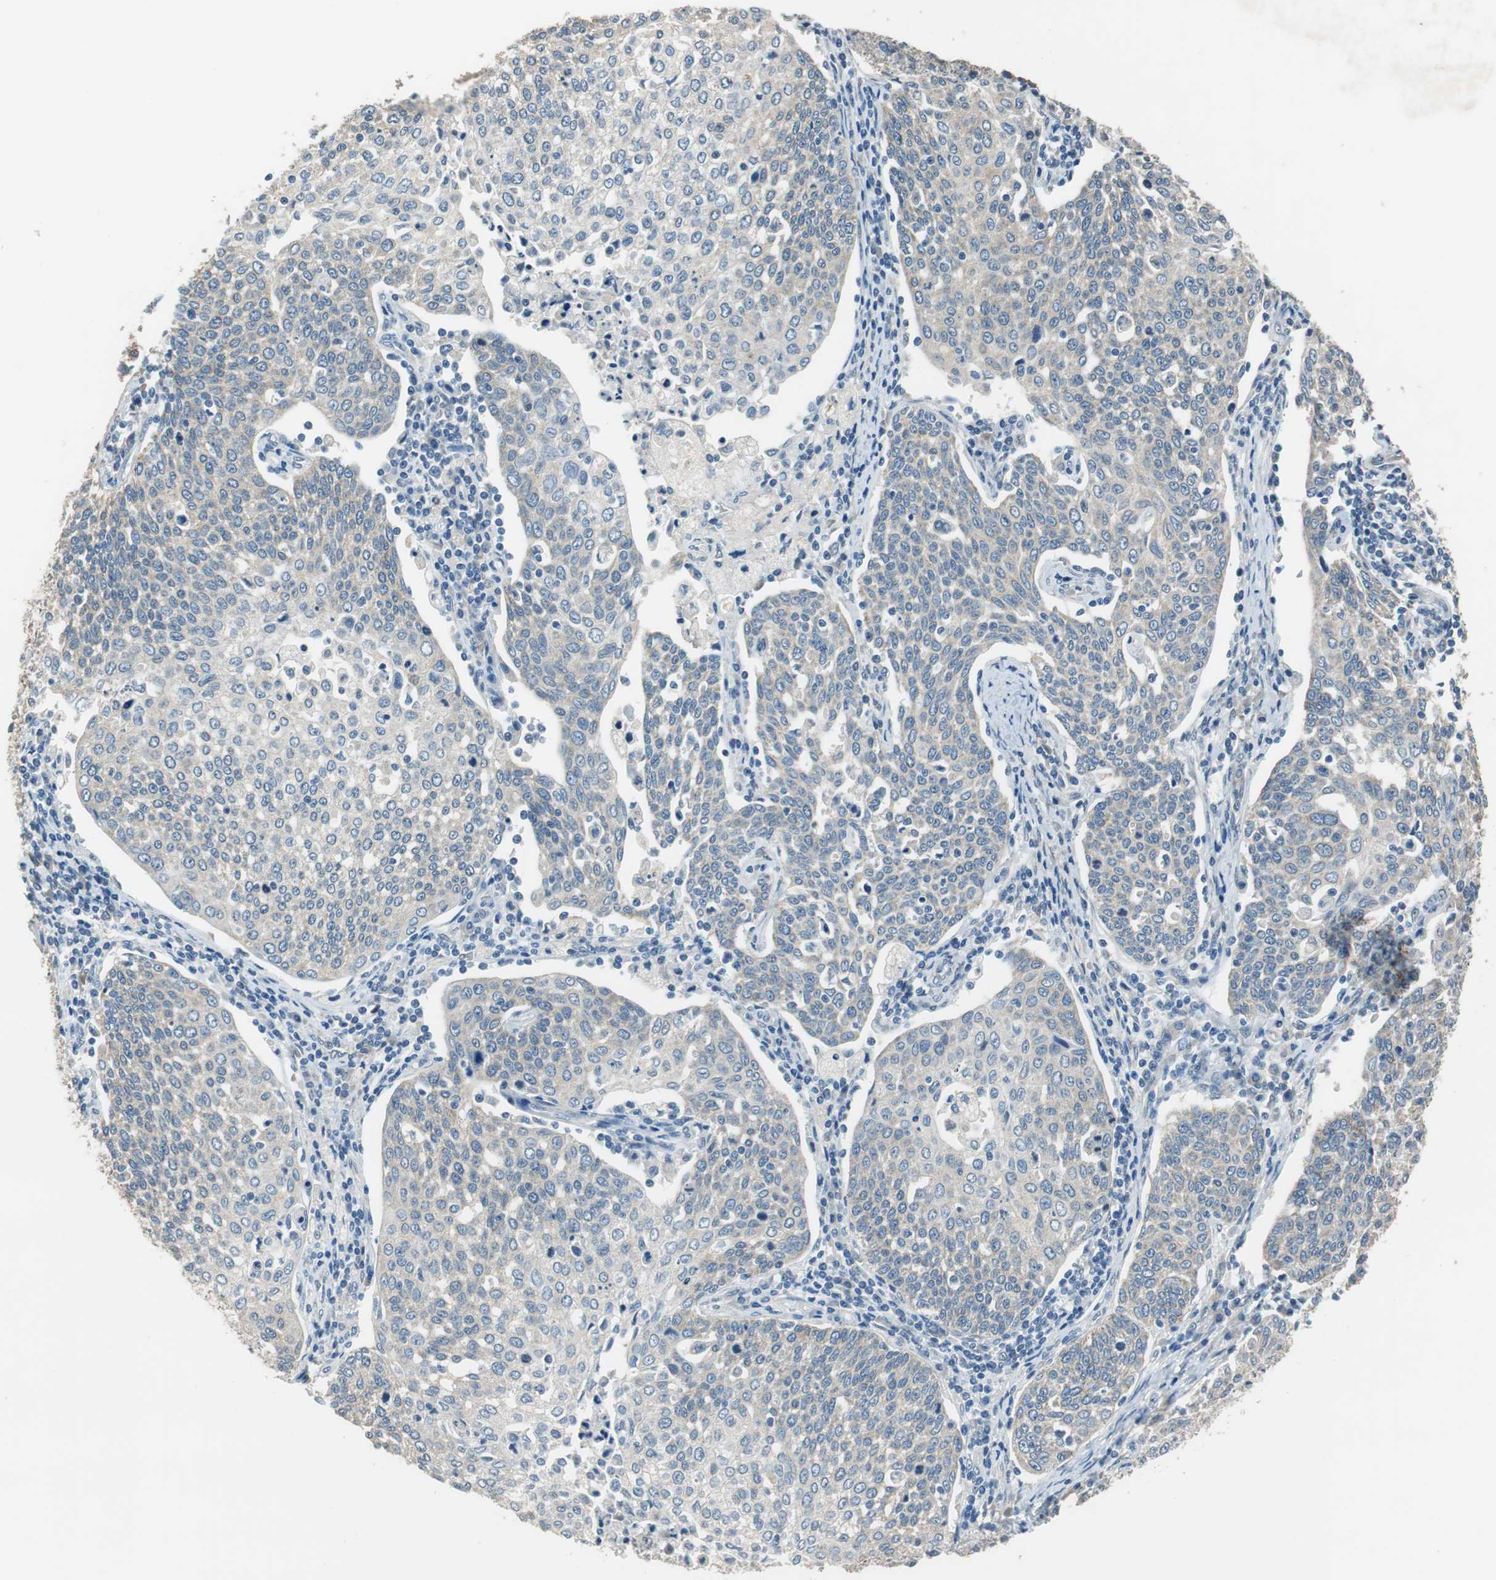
{"staining": {"intensity": "weak", "quantity": "25%-75%", "location": "cytoplasmic/membranous"}, "tissue": "cervical cancer", "cell_type": "Tumor cells", "image_type": "cancer", "snomed": [{"axis": "morphology", "description": "Squamous cell carcinoma, NOS"}, {"axis": "topography", "description": "Cervix"}], "caption": "A brown stain highlights weak cytoplasmic/membranous staining of a protein in squamous cell carcinoma (cervical) tumor cells.", "gene": "ALDH4A1", "patient": {"sex": "female", "age": 34}}